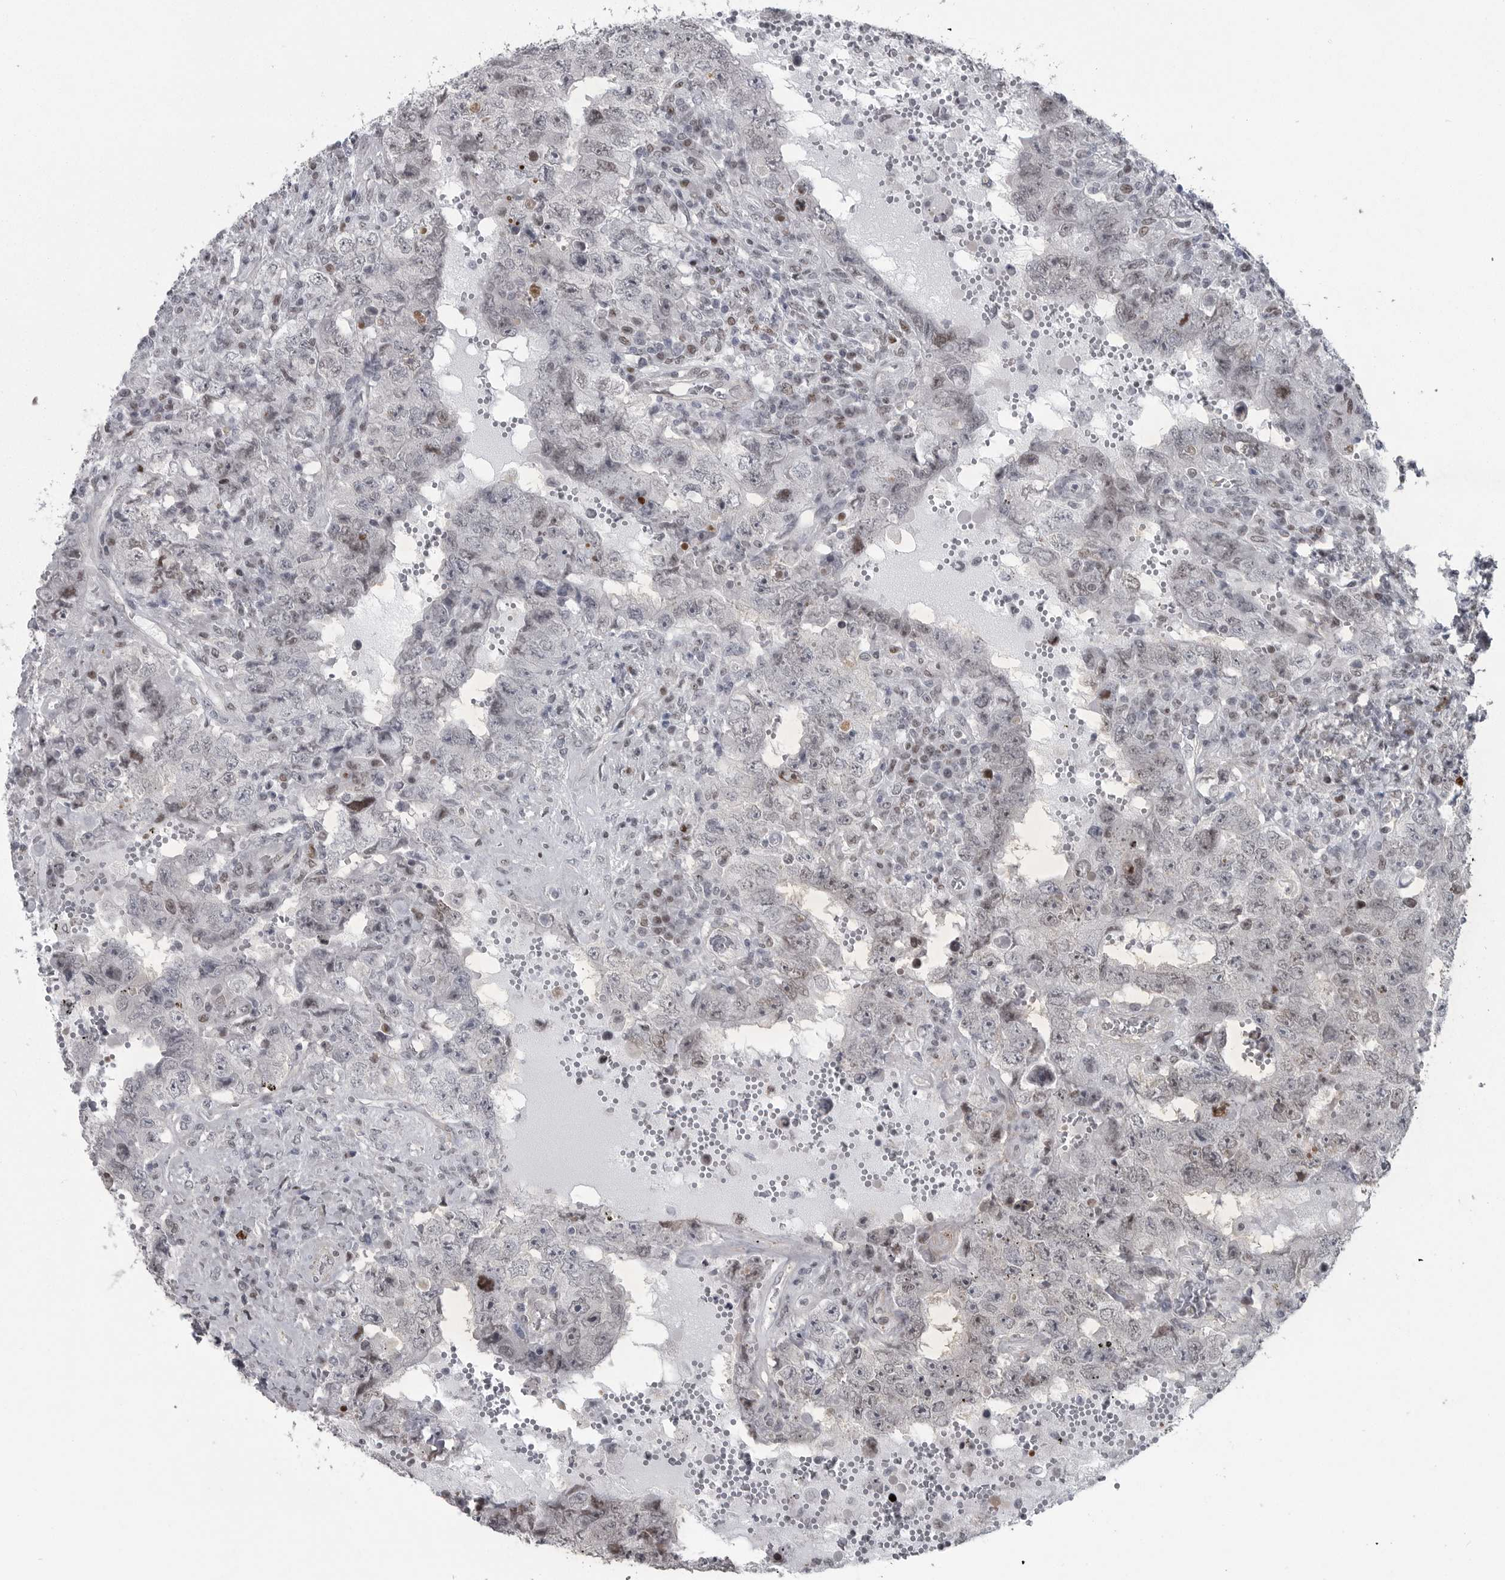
{"staining": {"intensity": "weak", "quantity": "<25%", "location": "nuclear"}, "tissue": "testis cancer", "cell_type": "Tumor cells", "image_type": "cancer", "snomed": [{"axis": "morphology", "description": "Carcinoma, Embryonal, NOS"}, {"axis": "topography", "description": "Testis"}], "caption": "Testis cancer (embryonal carcinoma) was stained to show a protein in brown. There is no significant staining in tumor cells. (Brightfield microscopy of DAB (3,3'-diaminobenzidine) immunohistochemistry at high magnification).", "gene": "HMGN3", "patient": {"sex": "male", "age": 26}}